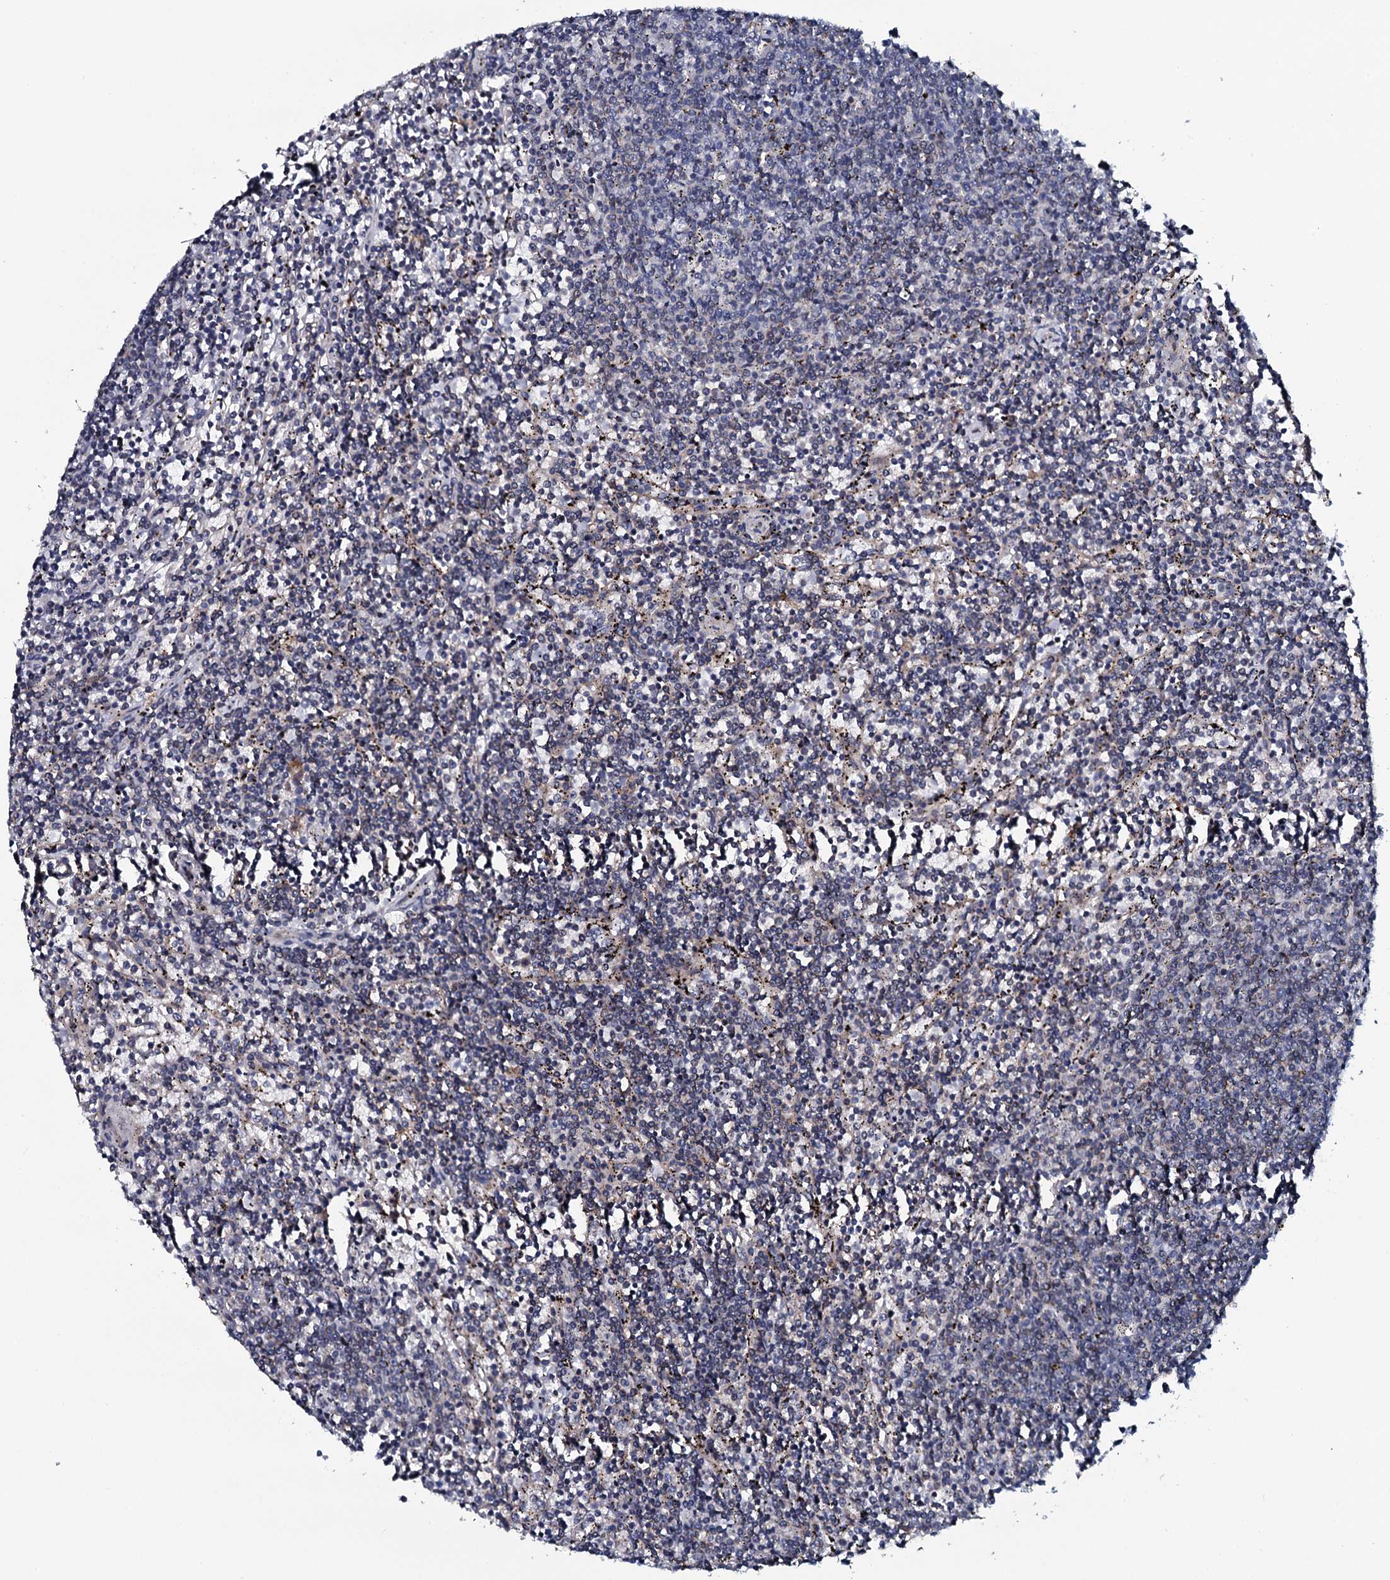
{"staining": {"intensity": "negative", "quantity": "none", "location": "none"}, "tissue": "lymphoma", "cell_type": "Tumor cells", "image_type": "cancer", "snomed": [{"axis": "morphology", "description": "Malignant lymphoma, non-Hodgkin's type, Low grade"}, {"axis": "topography", "description": "Spleen"}], "caption": "Tumor cells show no significant expression in lymphoma.", "gene": "TMEM151A", "patient": {"sex": "female", "age": 50}}